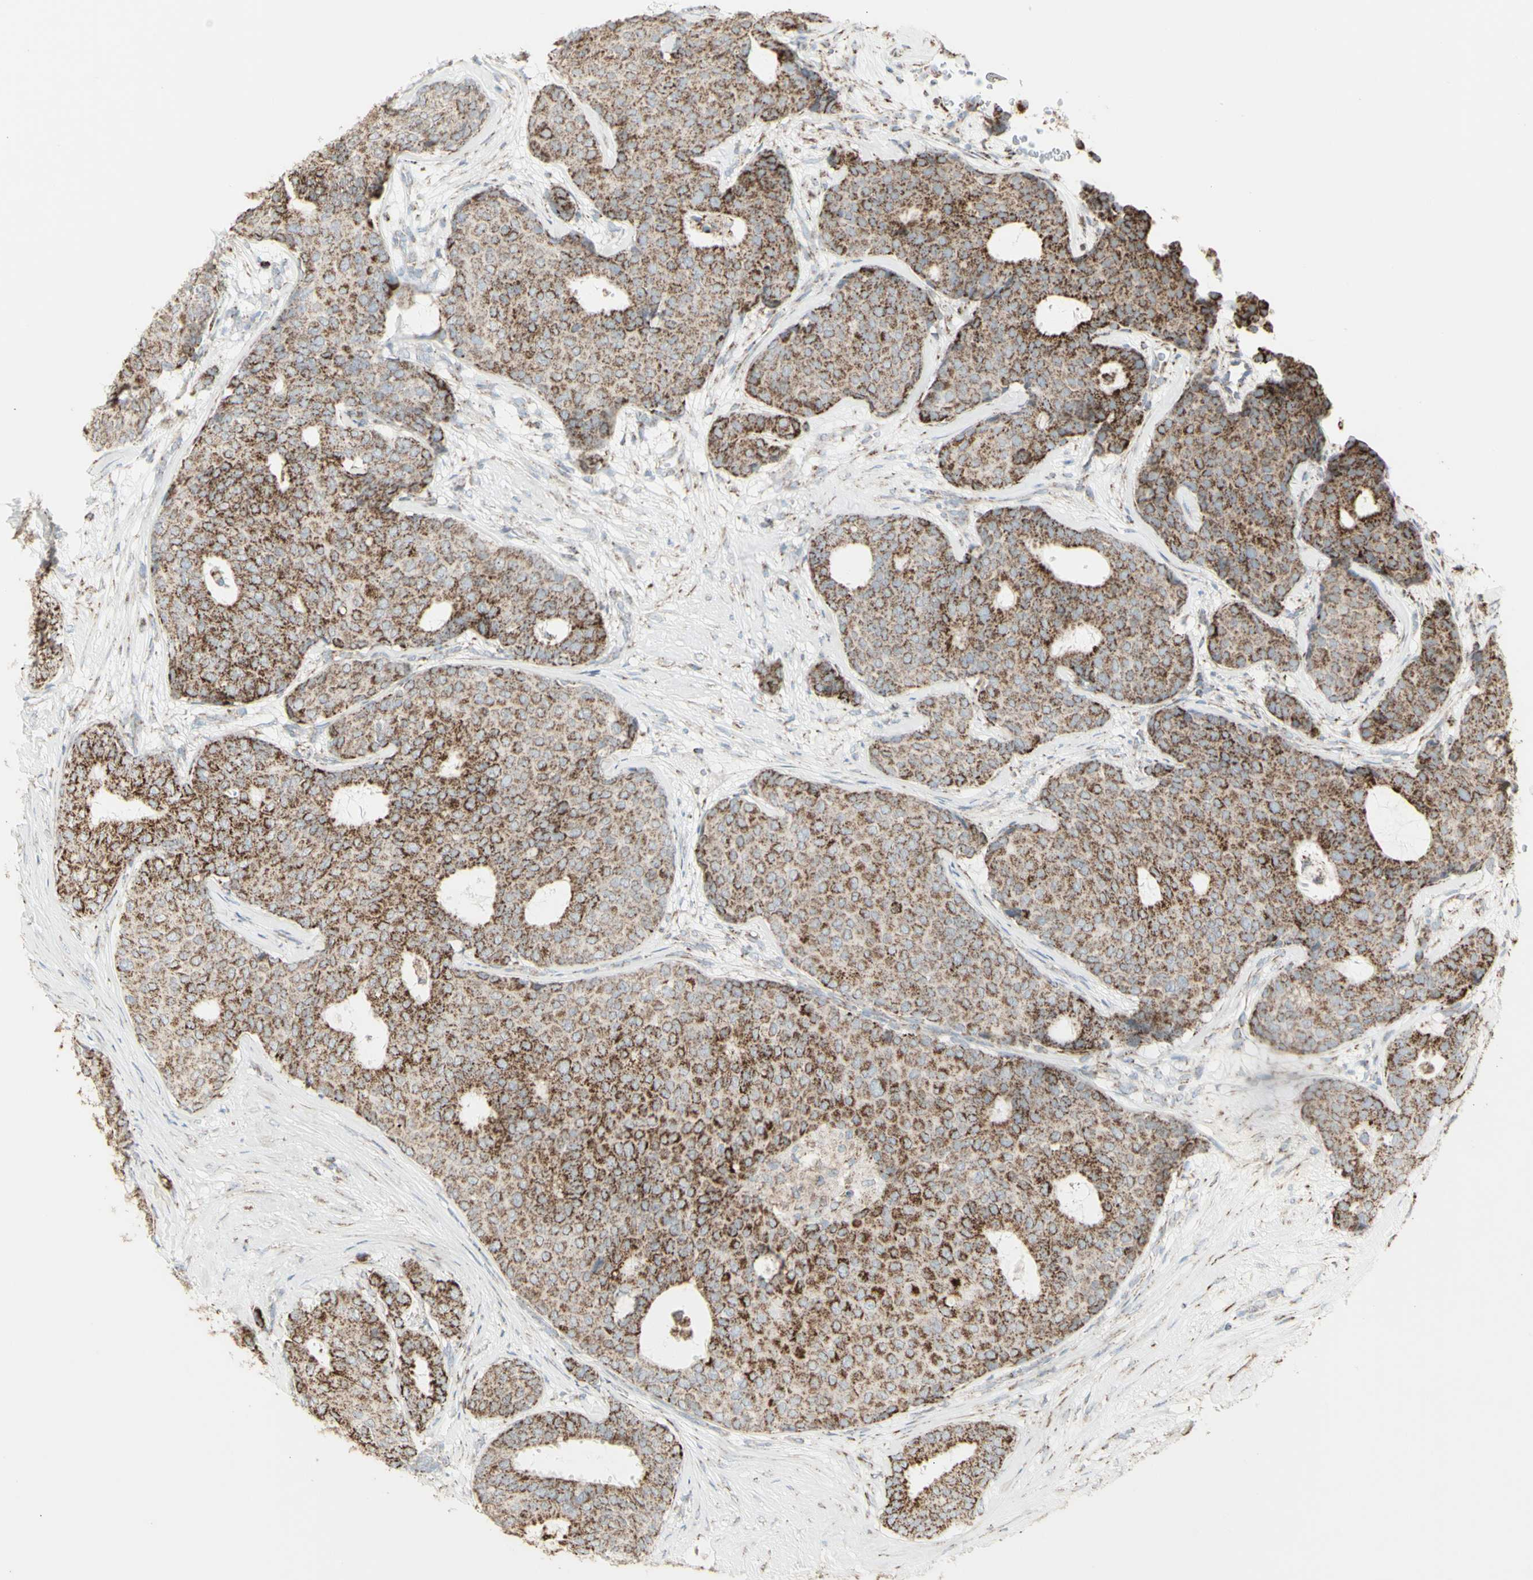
{"staining": {"intensity": "moderate", "quantity": ">75%", "location": "cytoplasmic/membranous"}, "tissue": "breast cancer", "cell_type": "Tumor cells", "image_type": "cancer", "snomed": [{"axis": "morphology", "description": "Duct carcinoma"}, {"axis": "topography", "description": "Breast"}], "caption": "This histopathology image displays infiltrating ductal carcinoma (breast) stained with IHC to label a protein in brown. The cytoplasmic/membranous of tumor cells show moderate positivity for the protein. Nuclei are counter-stained blue.", "gene": "PLGRKT", "patient": {"sex": "female", "age": 75}}